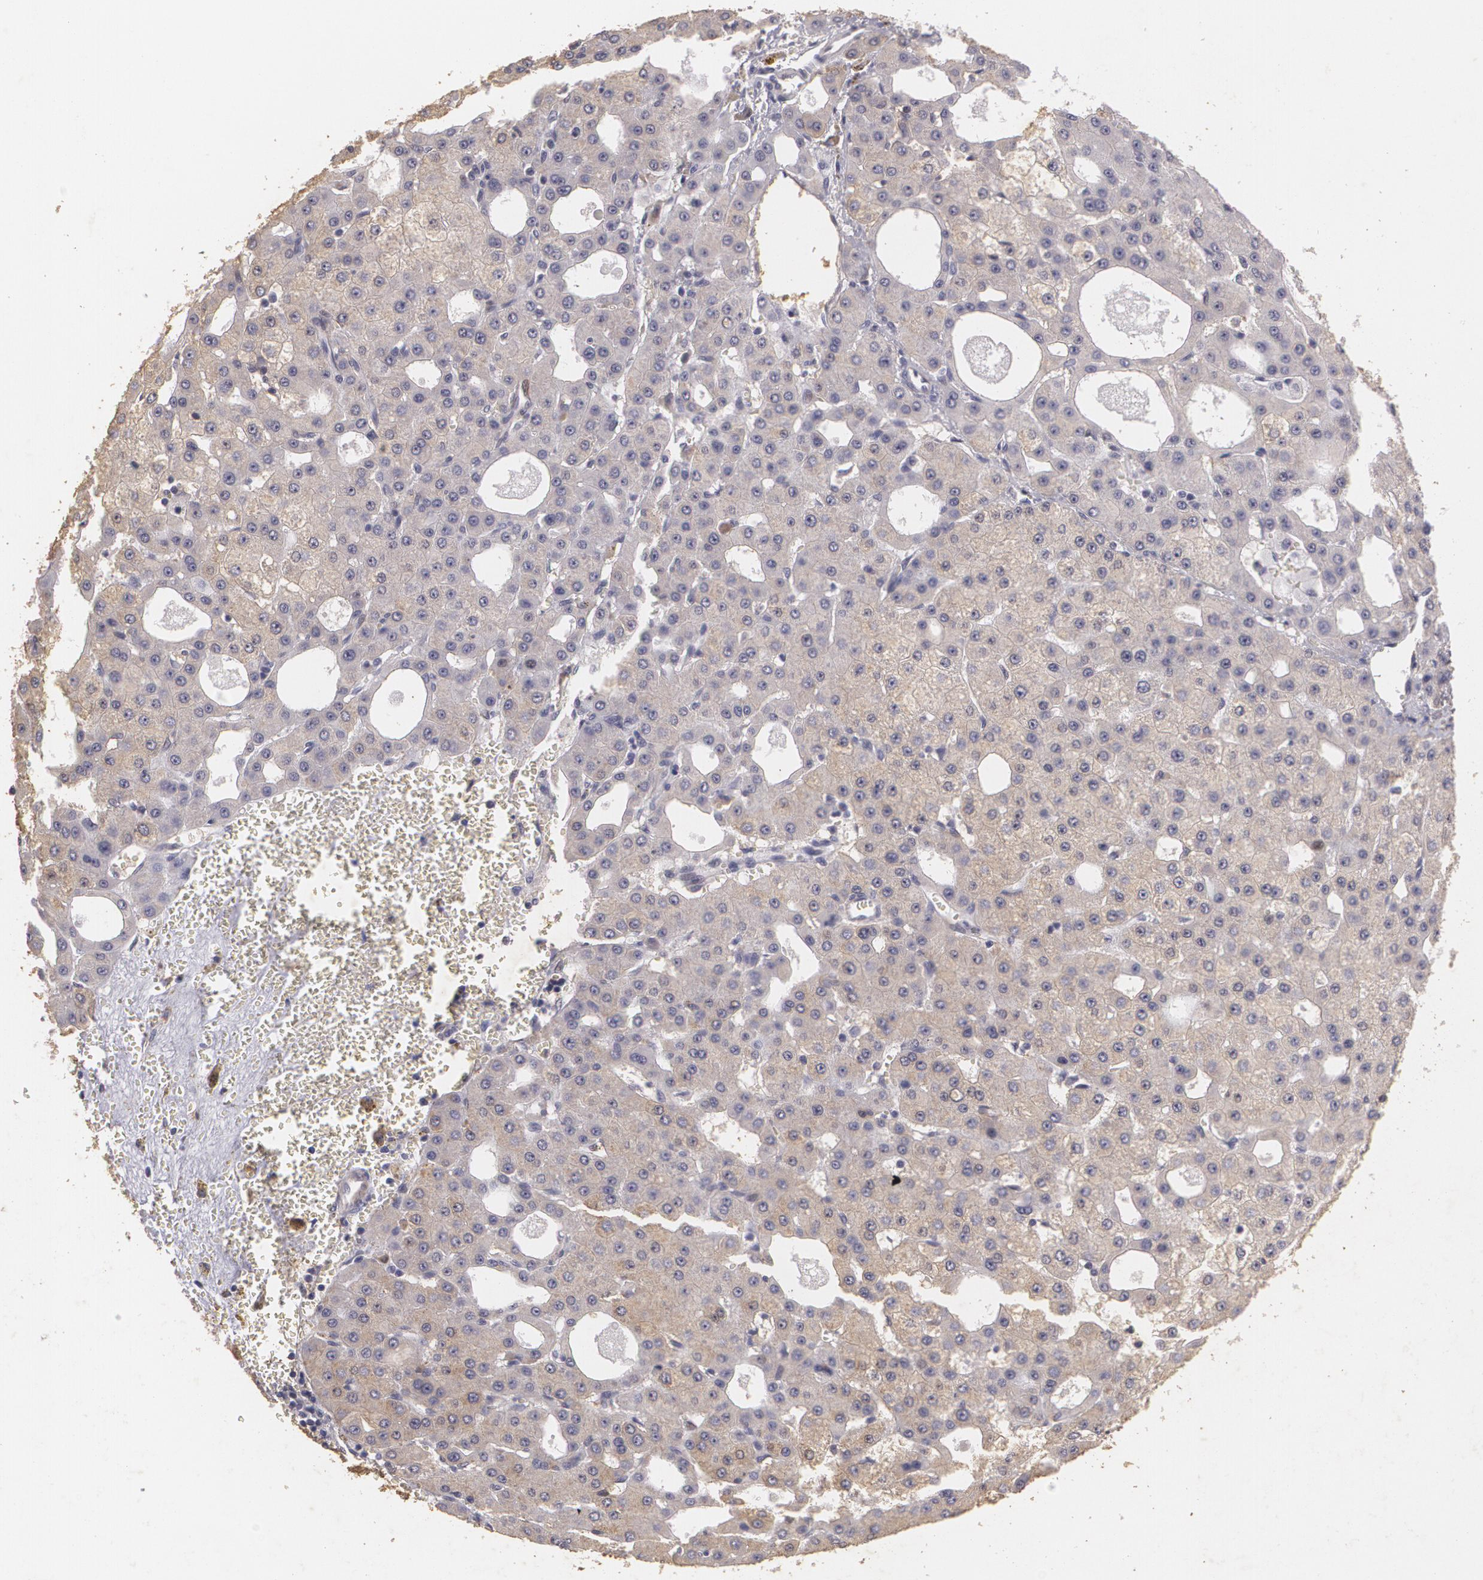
{"staining": {"intensity": "weak", "quantity": ">75%", "location": "cytoplasmic/membranous"}, "tissue": "liver cancer", "cell_type": "Tumor cells", "image_type": "cancer", "snomed": [{"axis": "morphology", "description": "Carcinoma, Hepatocellular, NOS"}, {"axis": "topography", "description": "Liver"}], "caption": "Approximately >75% of tumor cells in human hepatocellular carcinoma (liver) demonstrate weak cytoplasmic/membranous protein expression as visualized by brown immunohistochemical staining.", "gene": "KCNA4", "patient": {"sex": "male", "age": 47}}